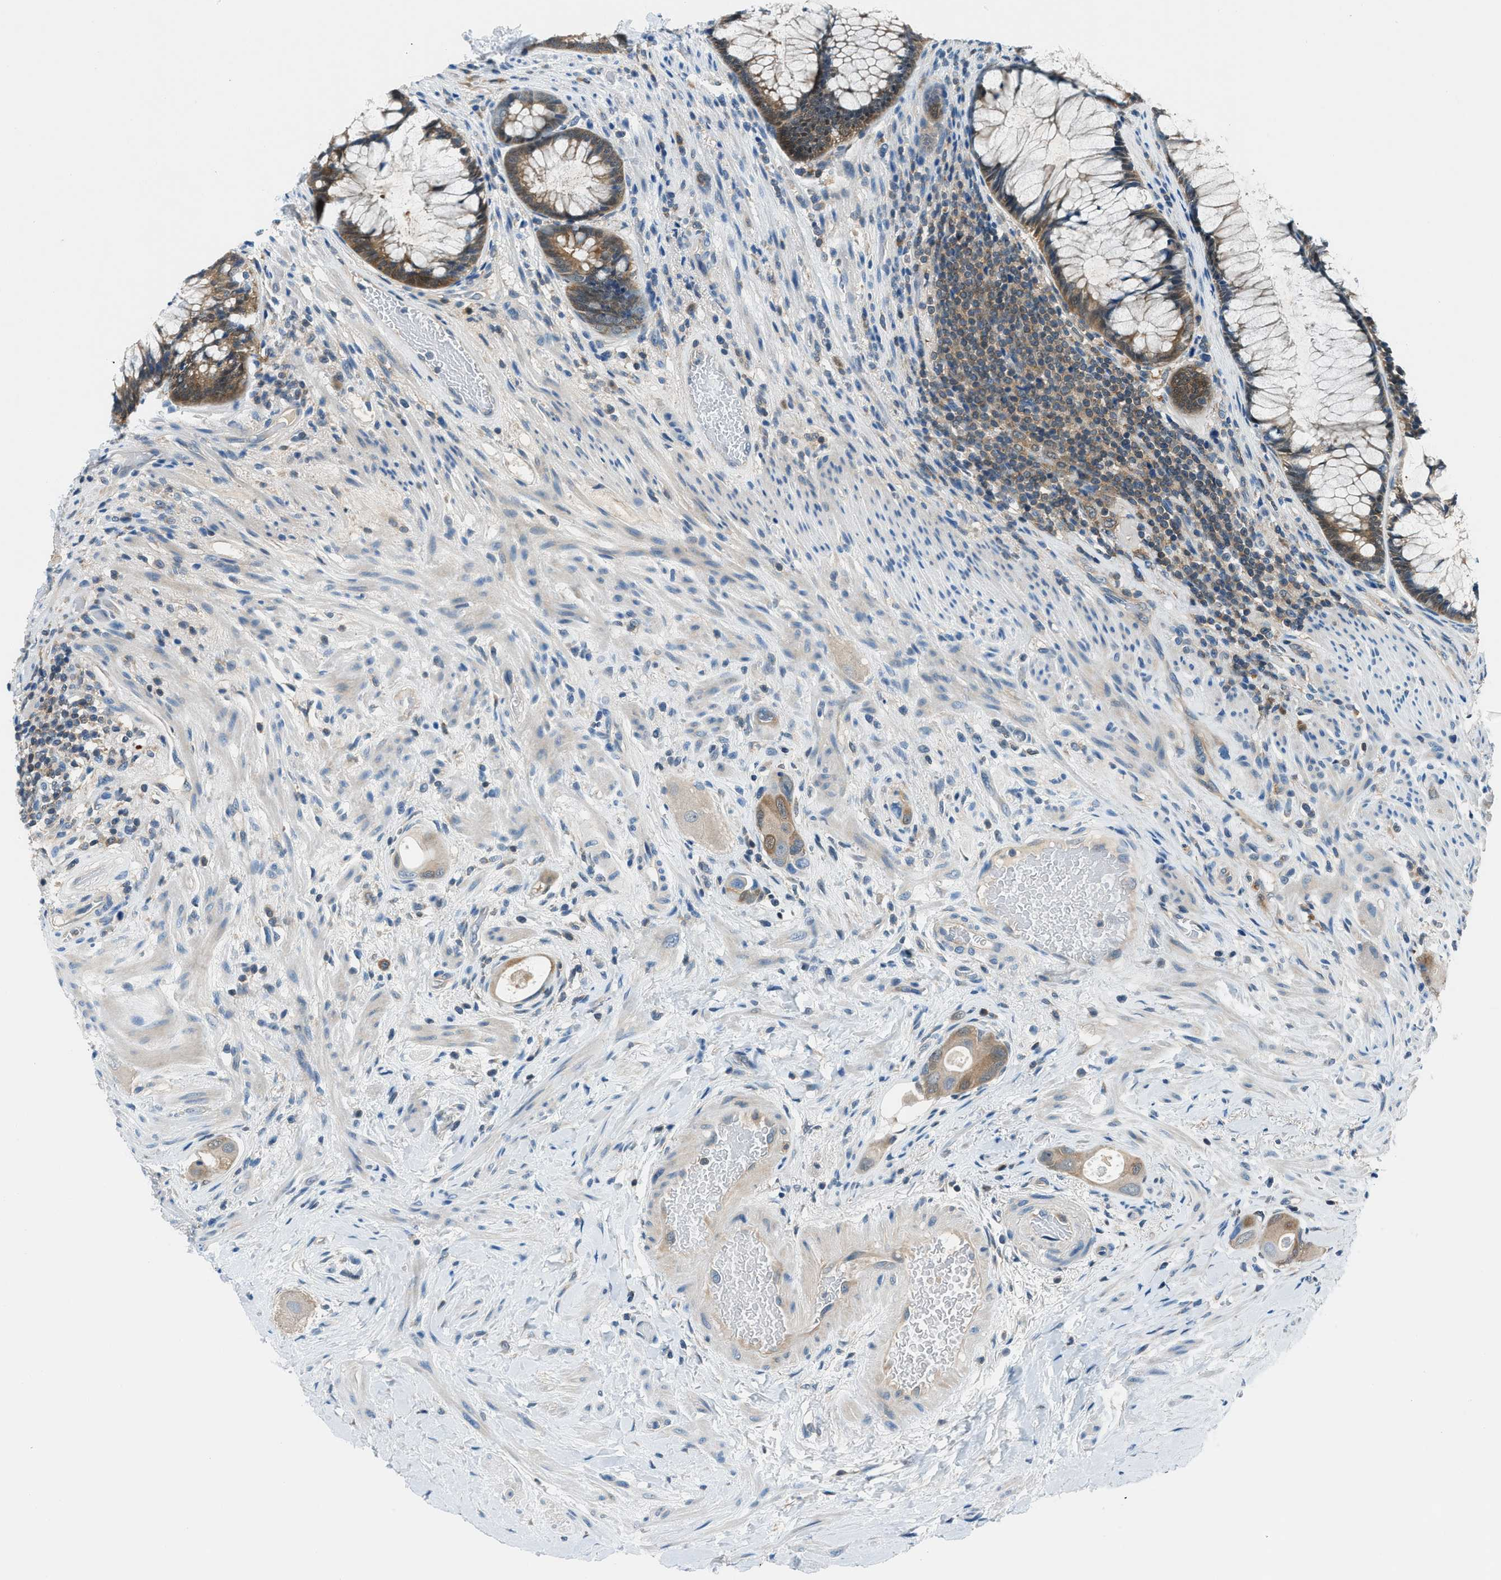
{"staining": {"intensity": "moderate", "quantity": ">75%", "location": "cytoplasmic/membranous"}, "tissue": "colorectal cancer", "cell_type": "Tumor cells", "image_type": "cancer", "snomed": [{"axis": "morphology", "description": "Adenocarcinoma, NOS"}, {"axis": "topography", "description": "Rectum"}], "caption": "Human colorectal cancer stained for a protein (brown) demonstrates moderate cytoplasmic/membranous positive staining in about >75% of tumor cells.", "gene": "ACP1", "patient": {"sex": "male", "age": 51}}